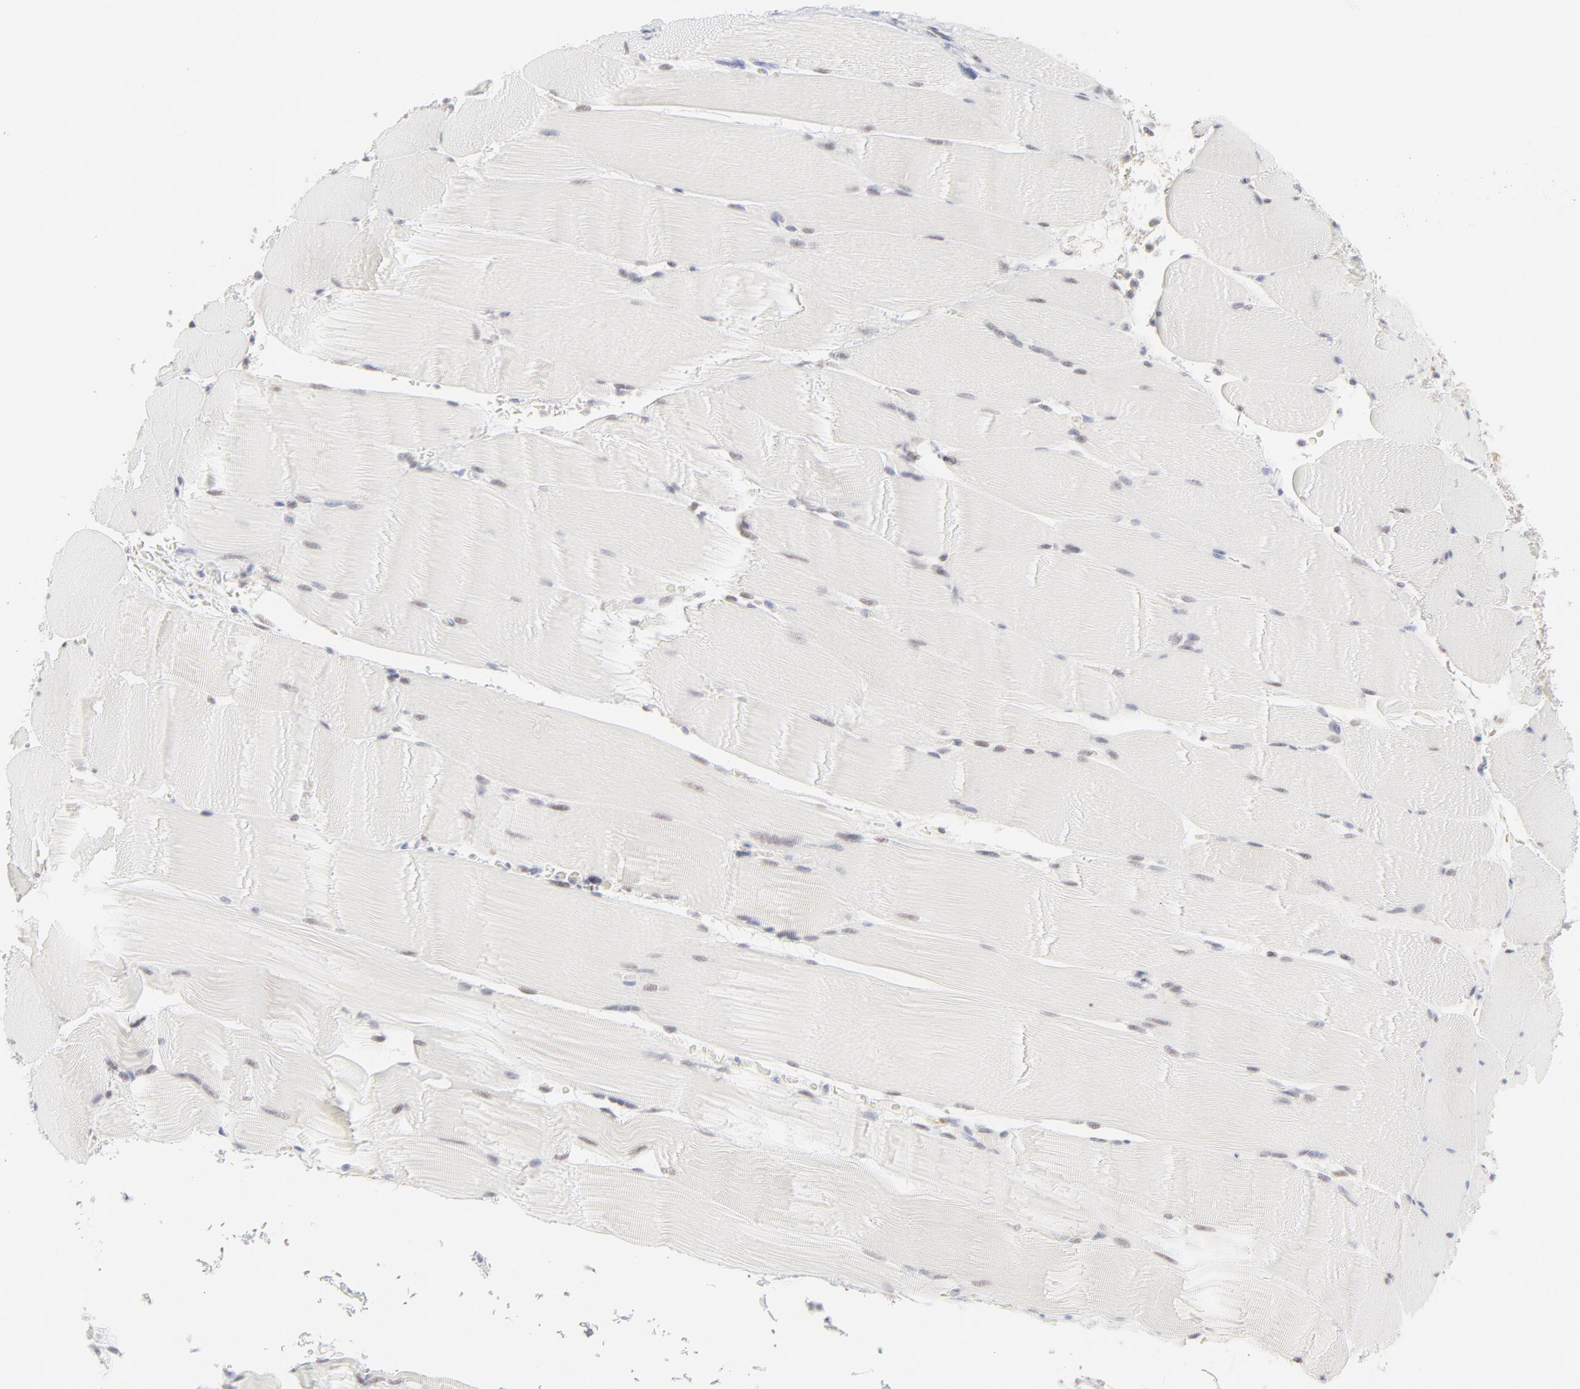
{"staining": {"intensity": "weak", "quantity": "<25%", "location": "cytoplasmic/membranous"}, "tissue": "skeletal muscle", "cell_type": "Myocytes", "image_type": "normal", "snomed": [{"axis": "morphology", "description": "Normal tissue, NOS"}, {"axis": "topography", "description": "Skeletal muscle"}], "caption": "This image is of benign skeletal muscle stained with immunohistochemistry to label a protein in brown with the nuclei are counter-stained blue. There is no staining in myocytes. (Stains: DAB (3,3'-diaminobenzidine) immunohistochemistry (IHC) with hematoxylin counter stain, Microscopy: brightfield microscopy at high magnification).", "gene": "PRKCB", "patient": {"sex": "male", "age": 62}}